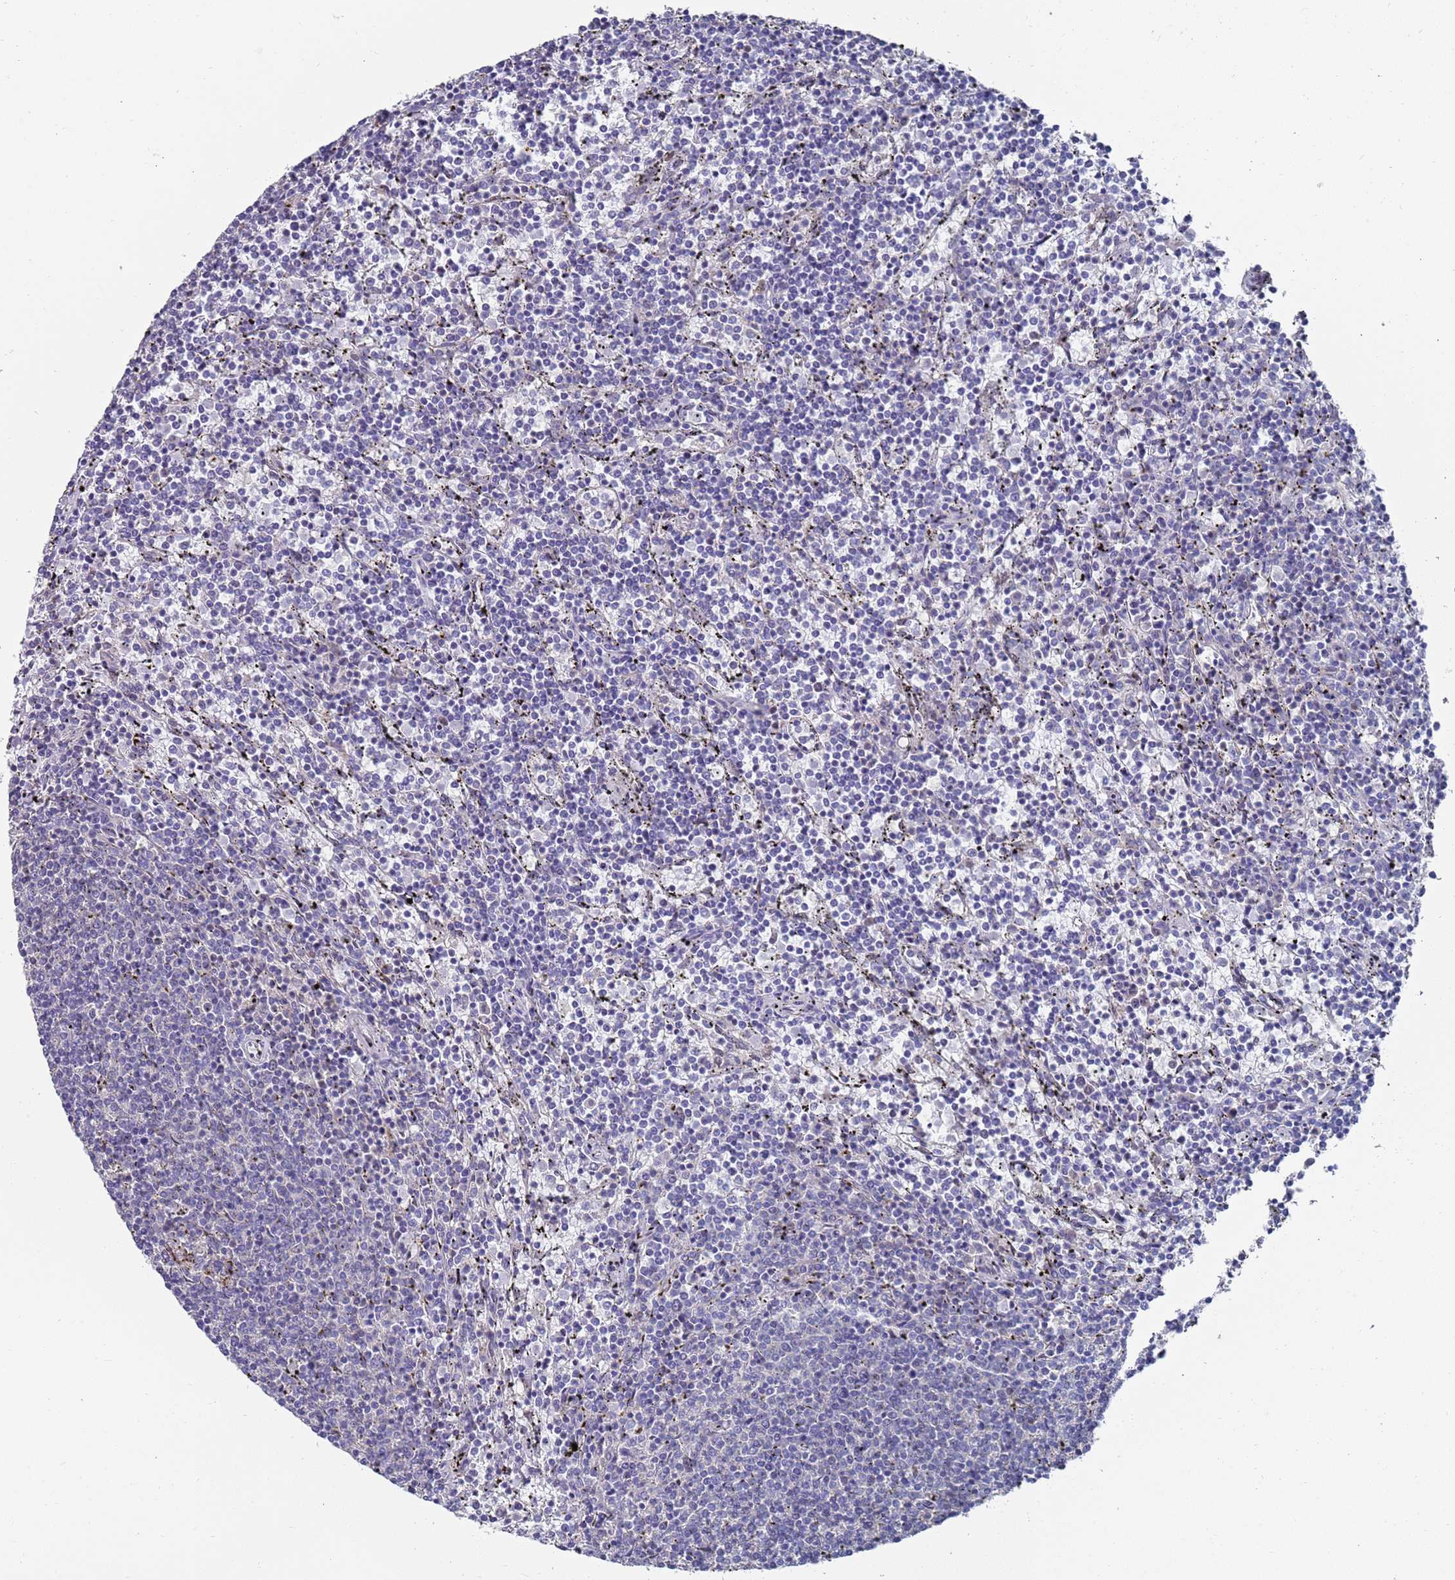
{"staining": {"intensity": "negative", "quantity": "none", "location": "none"}, "tissue": "lymphoma", "cell_type": "Tumor cells", "image_type": "cancer", "snomed": [{"axis": "morphology", "description": "Malignant lymphoma, non-Hodgkin's type, Low grade"}, {"axis": "topography", "description": "Spleen"}], "caption": "A photomicrograph of lymphoma stained for a protein demonstrates no brown staining in tumor cells.", "gene": "COPS6", "patient": {"sex": "female", "age": 50}}